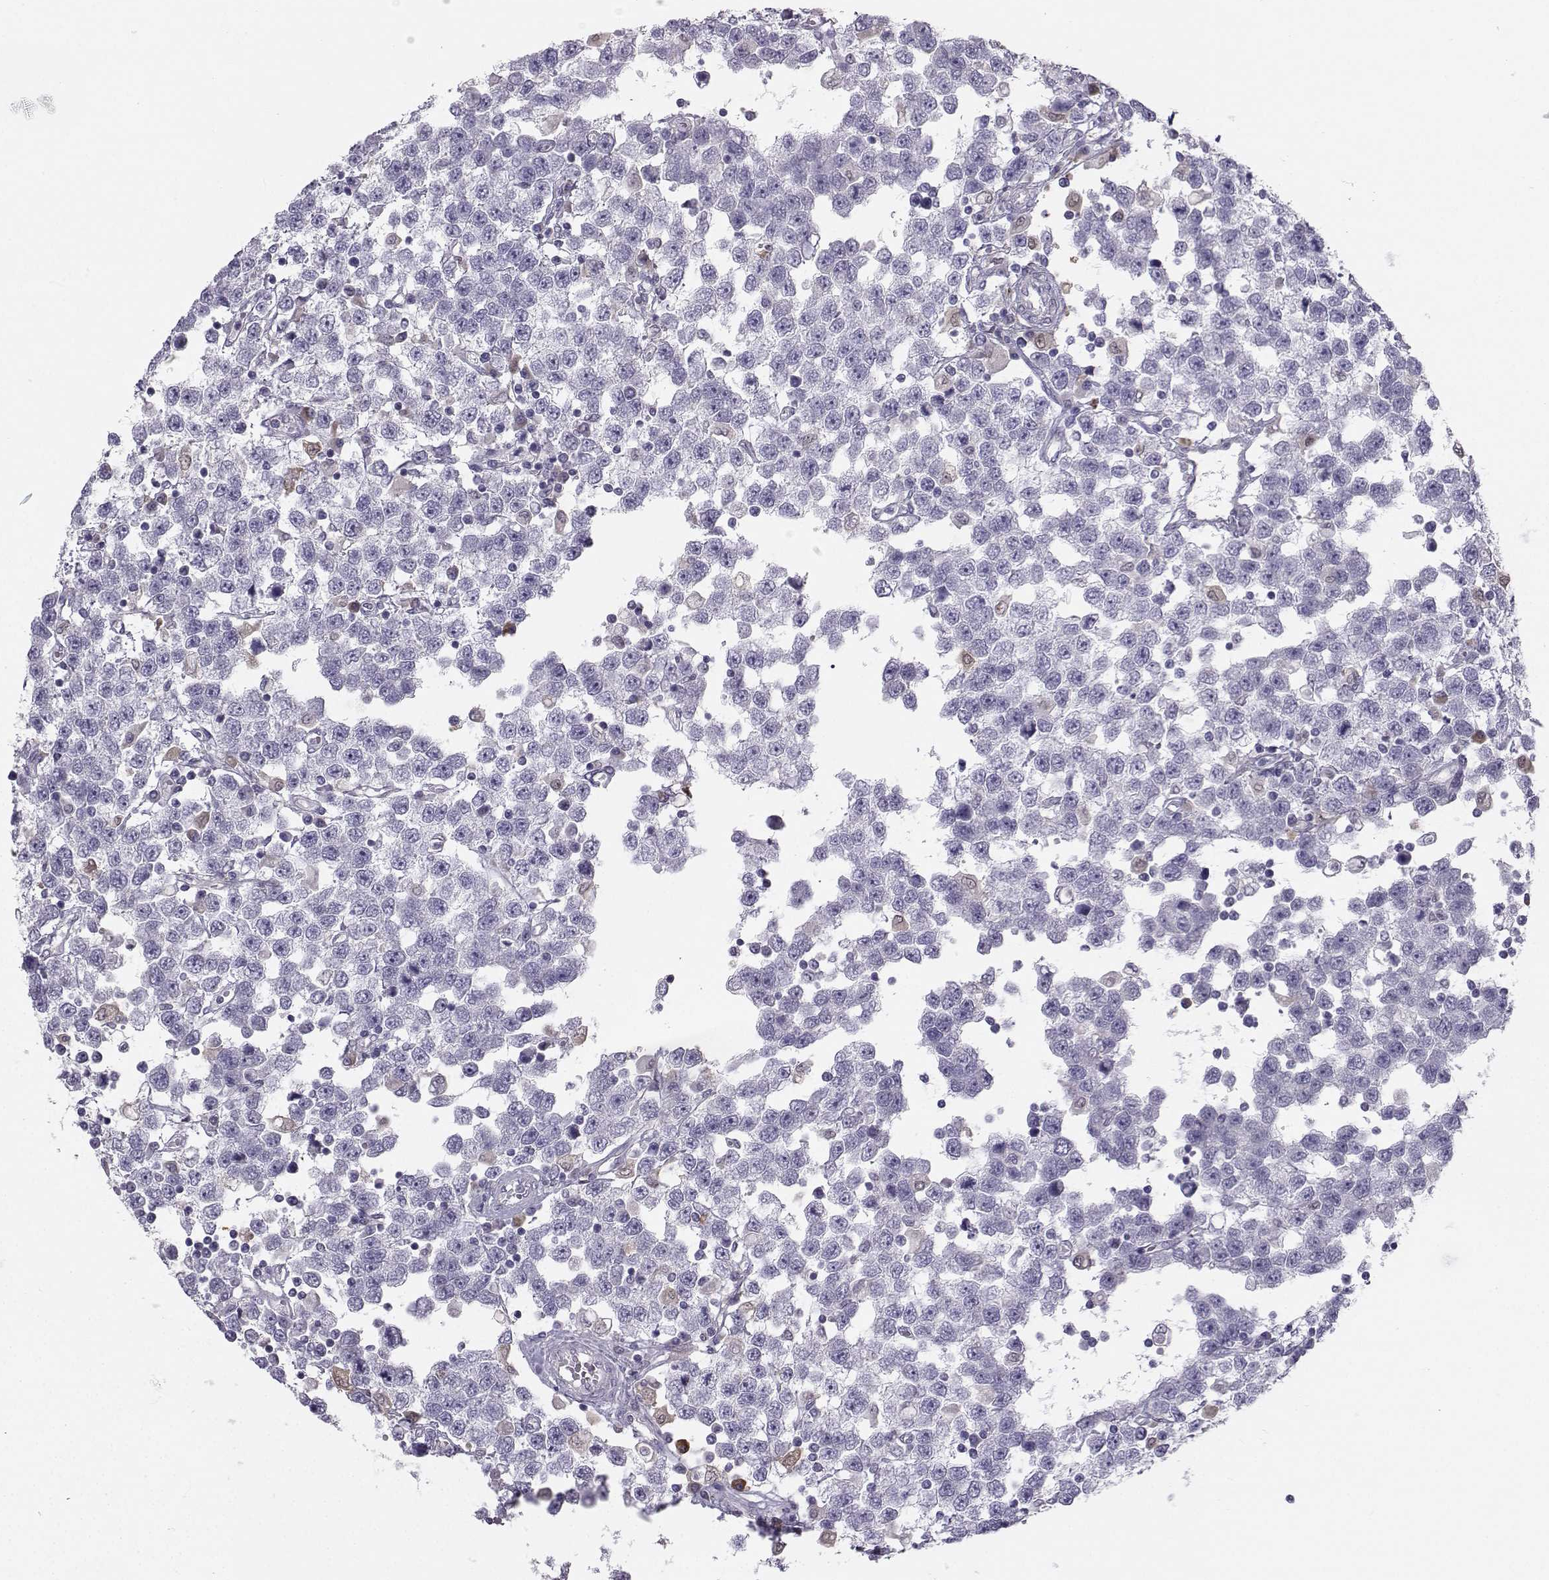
{"staining": {"intensity": "negative", "quantity": "none", "location": "none"}, "tissue": "testis cancer", "cell_type": "Tumor cells", "image_type": "cancer", "snomed": [{"axis": "morphology", "description": "Seminoma, NOS"}, {"axis": "topography", "description": "Testis"}], "caption": "A high-resolution image shows IHC staining of testis cancer, which reveals no significant positivity in tumor cells.", "gene": "DCLK3", "patient": {"sex": "male", "age": 34}}